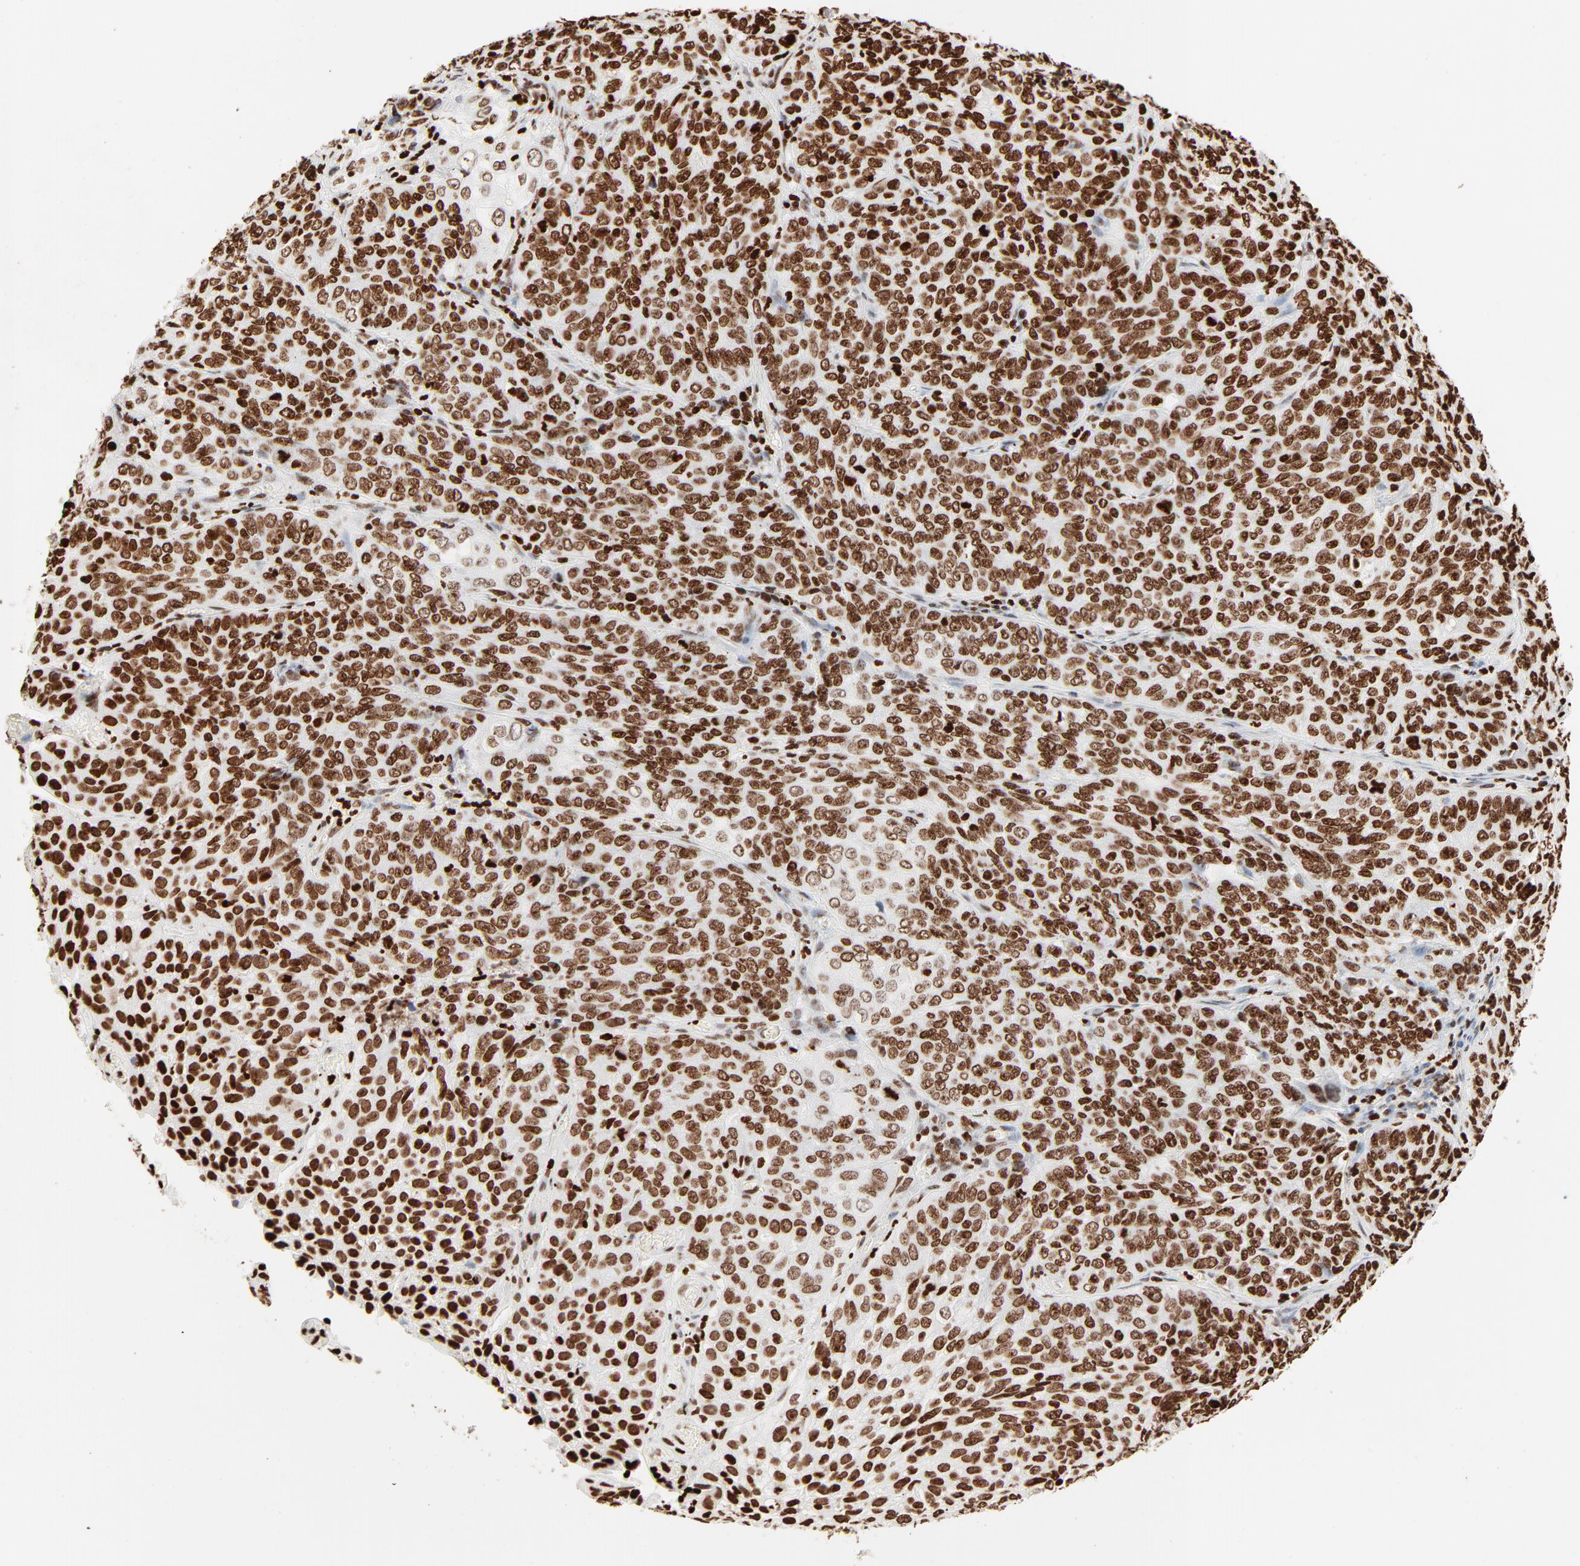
{"staining": {"intensity": "strong", "quantity": ">75%", "location": "nuclear"}, "tissue": "cervical cancer", "cell_type": "Tumor cells", "image_type": "cancer", "snomed": [{"axis": "morphology", "description": "Squamous cell carcinoma, NOS"}, {"axis": "topography", "description": "Cervix"}], "caption": "IHC of human cervical squamous cell carcinoma displays high levels of strong nuclear positivity in approximately >75% of tumor cells. (Brightfield microscopy of DAB IHC at high magnification).", "gene": "HMGB2", "patient": {"sex": "female", "age": 38}}